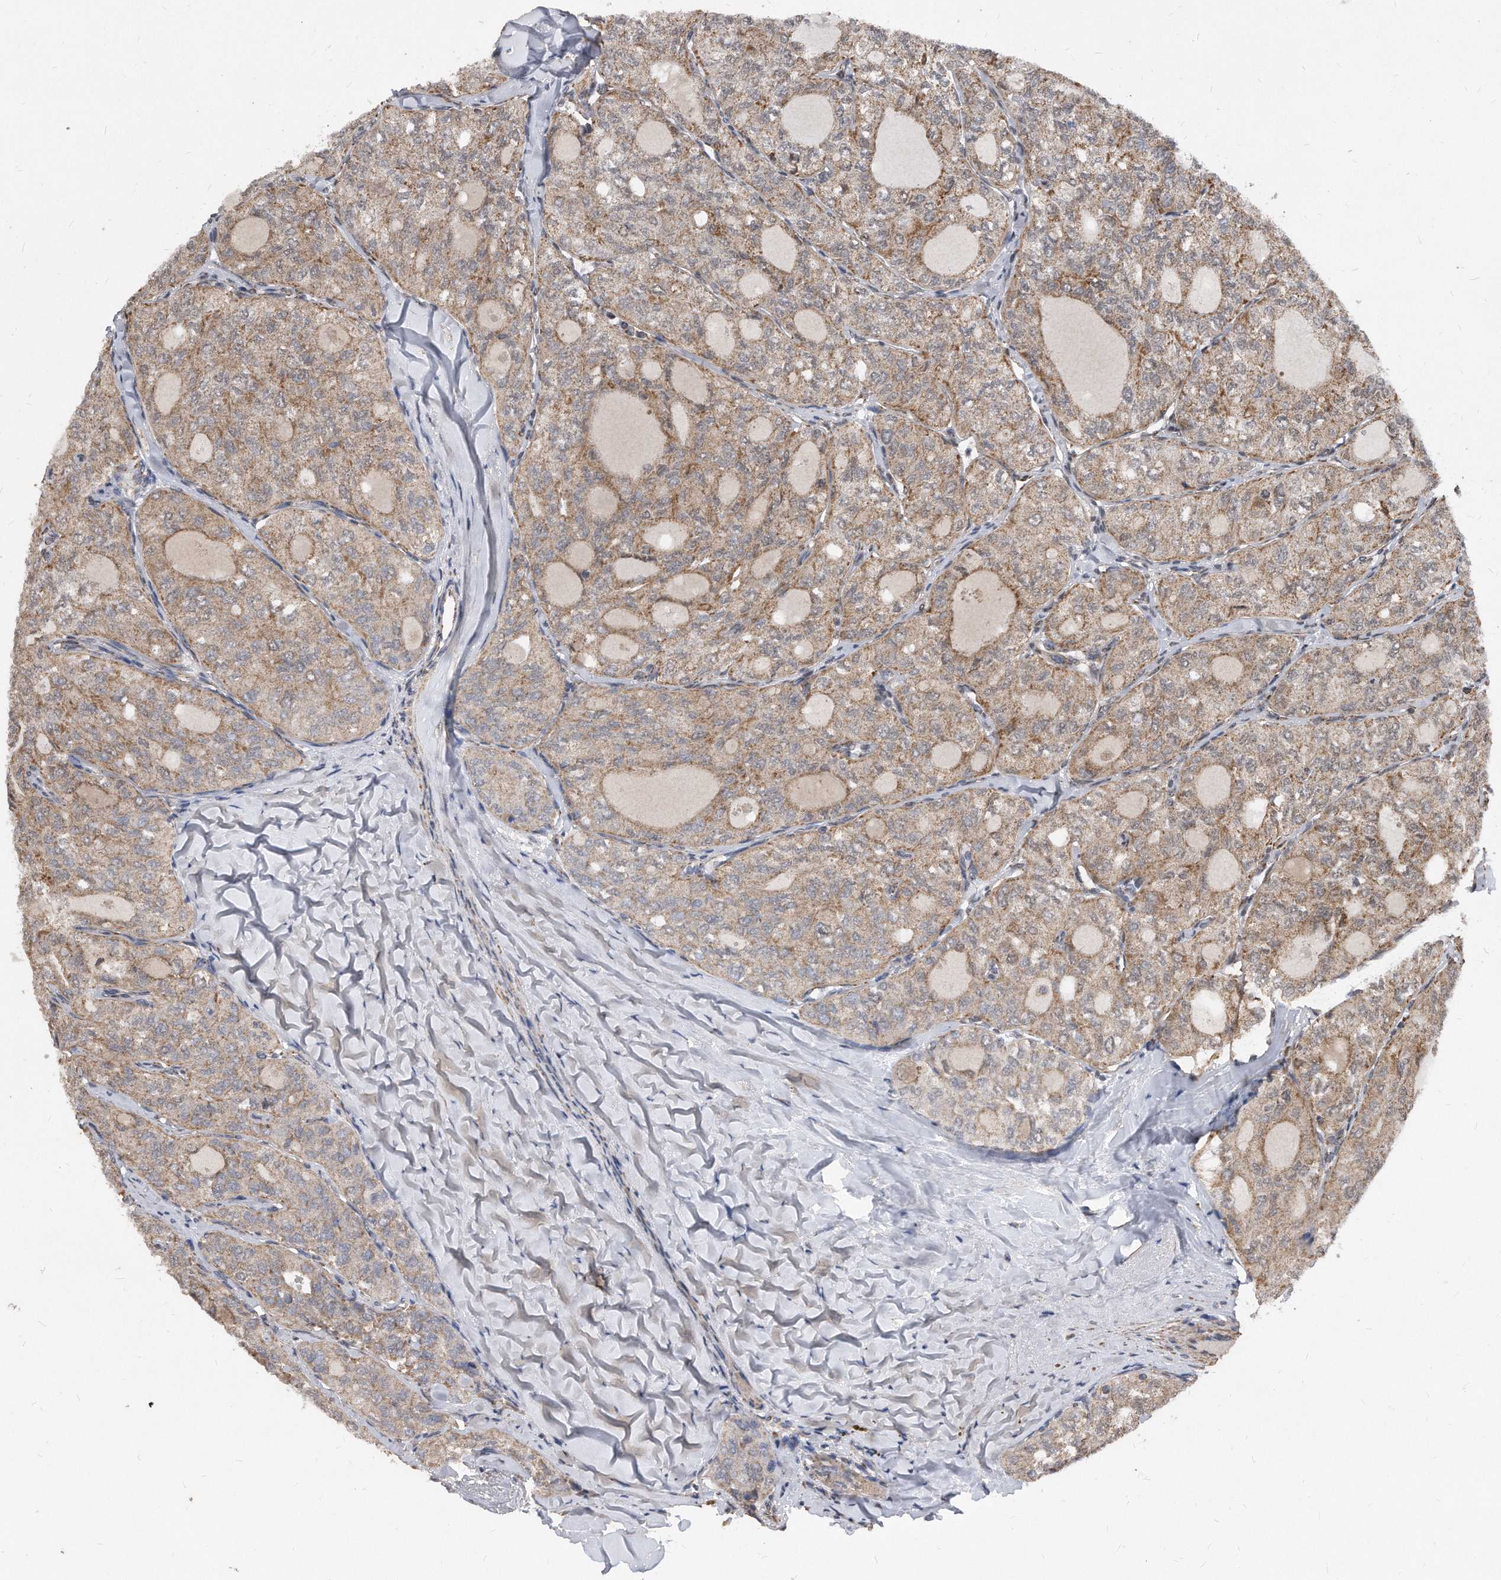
{"staining": {"intensity": "weak", "quantity": ">75%", "location": "cytoplasmic/membranous"}, "tissue": "thyroid cancer", "cell_type": "Tumor cells", "image_type": "cancer", "snomed": [{"axis": "morphology", "description": "Follicular adenoma carcinoma, NOS"}, {"axis": "topography", "description": "Thyroid gland"}], "caption": "Thyroid cancer (follicular adenoma carcinoma) stained for a protein (brown) reveals weak cytoplasmic/membranous positive expression in about >75% of tumor cells.", "gene": "DUSP22", "patient": {"sex": "male", "age": 75}}